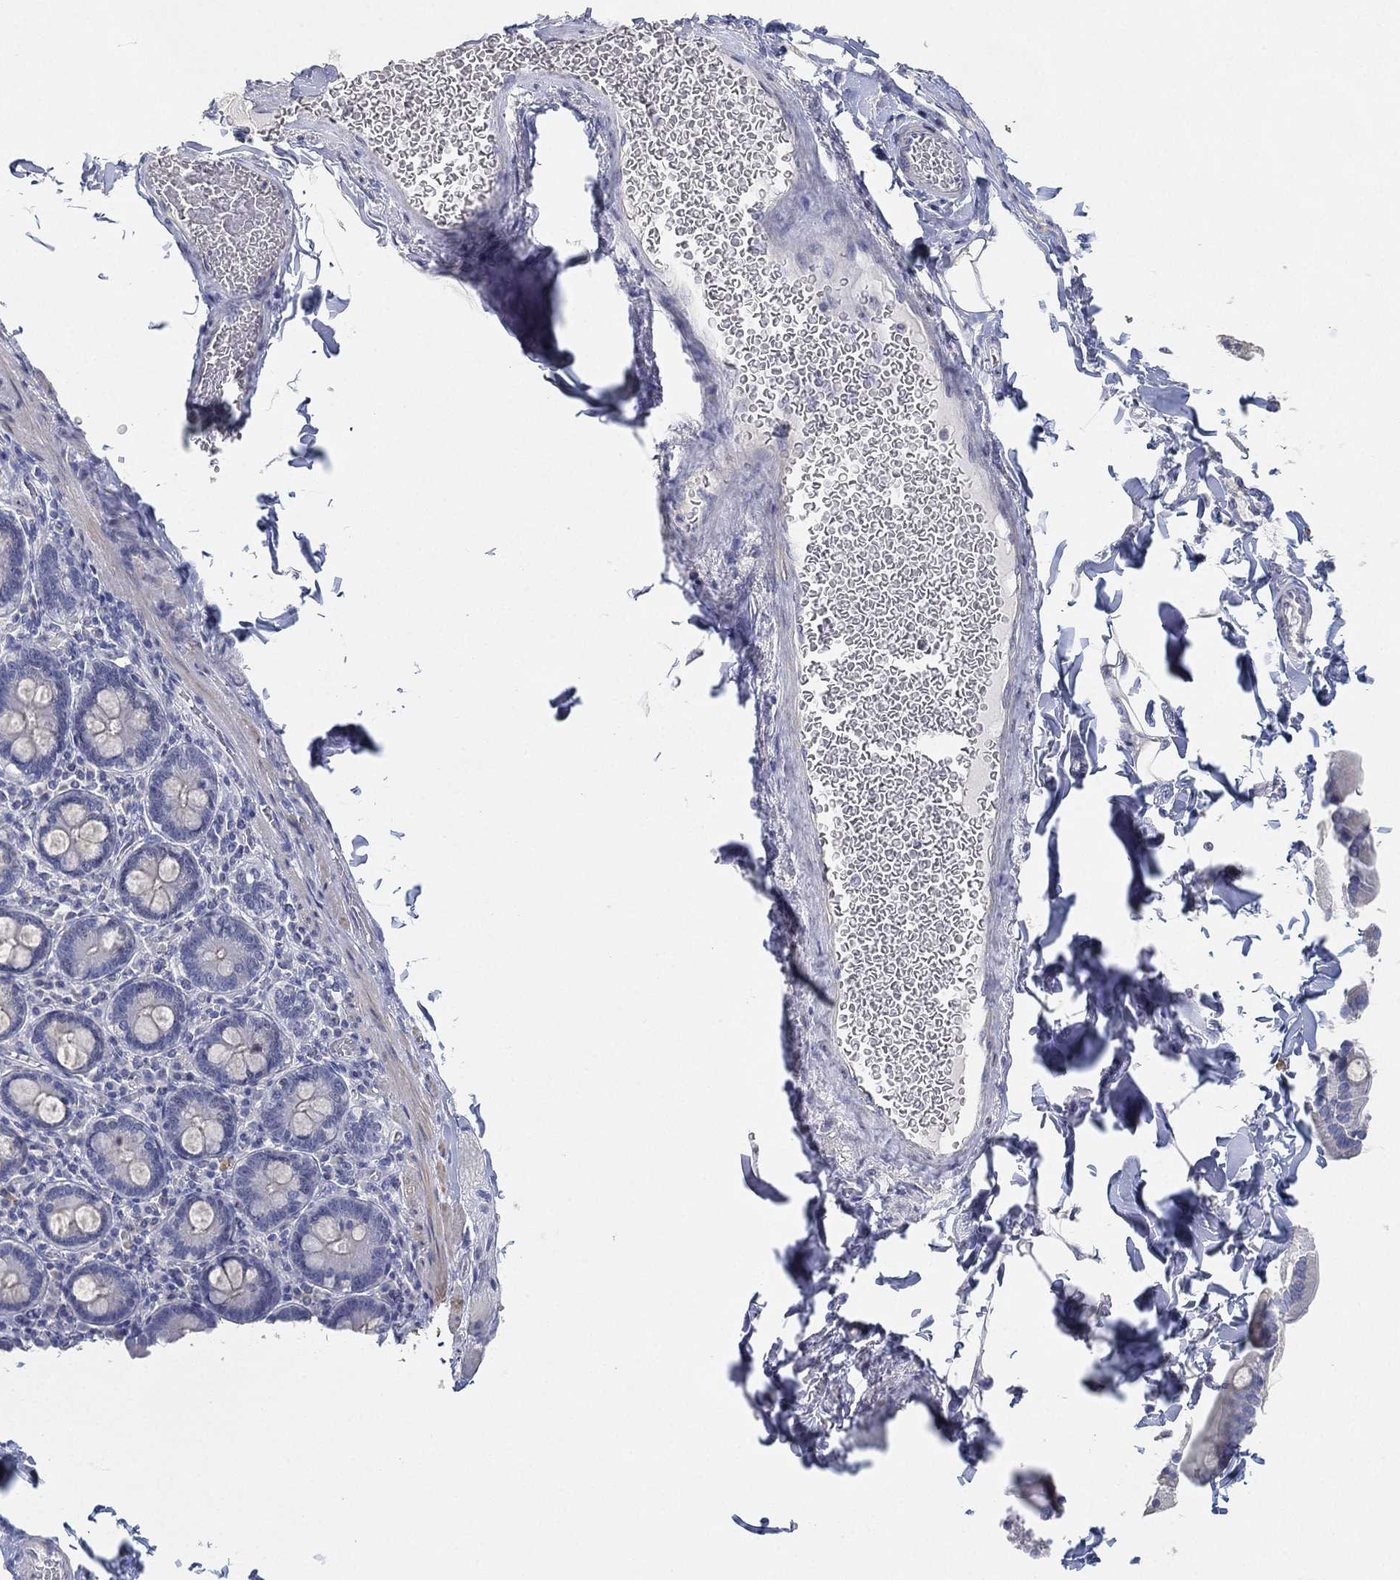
{"staining": {"intensity": "negative", "quantity": "none", "location": "none"}, "tissue": "soft tissue", "cell_type": "Fibroblasts", "image_type": "normal", "snomed": [{"axis": "morphology", "description": "Normal tissue, NOS"}, {"axis": "topography", "description": "Smooth muscle"}, {"axis": "topography", "description": "Duodenum"}, {"axis": "topography", "description": "Peripheral nerve tissue"}], "caption": "A high-resolution image shows immunohistochemistry (IHC) staining of unremarkable soft tissue, which displays no significant expression in fibroblasts.", "gene": "FAM187B", "patient": {"sex": "female", "age": 61}}